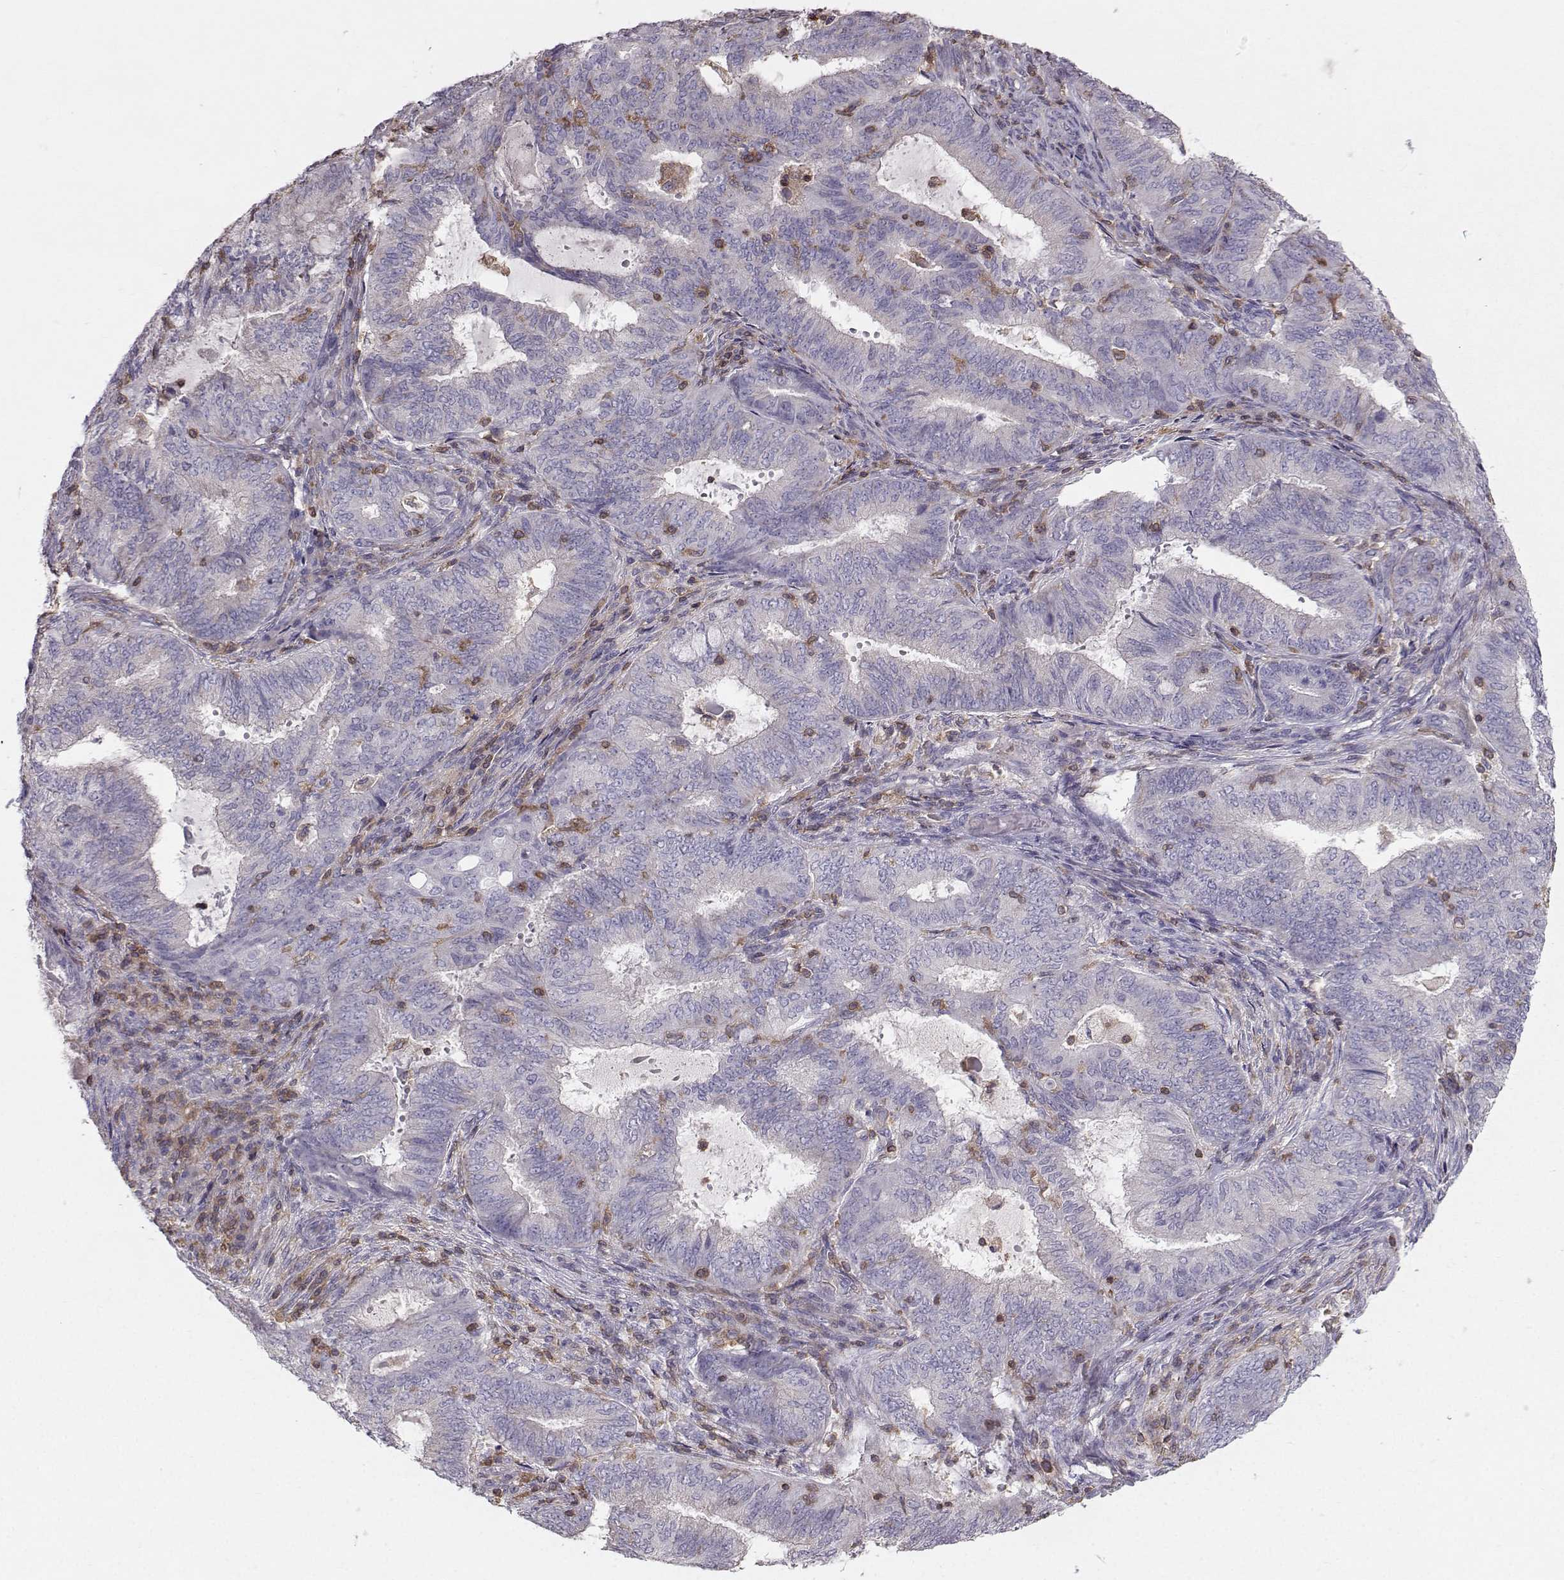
{"staining": {"intensity": "negative", "quantity": "none", "location": "none"}, "tissue": "endometrial cancer", "cell_type": "Tumor cells", "image_type": "cancer", "snomed": [{"axis": "morphology", "description": "Adenocarcinoma, NOS"}, {"axis": "topography", "description": "Endometrium"}], "caption": "A histopathology image of endometrial cancer (adenocarcinoma) stained for a protein shows no brown staining in tumor cells. Brightfield microscopy of immunohistochemistry stained with DAB (brown) and hematoxylin (blue), captured at high magnification.", "gene": "ZBTB32", "patient": {"sex": "female", "age": 62}}